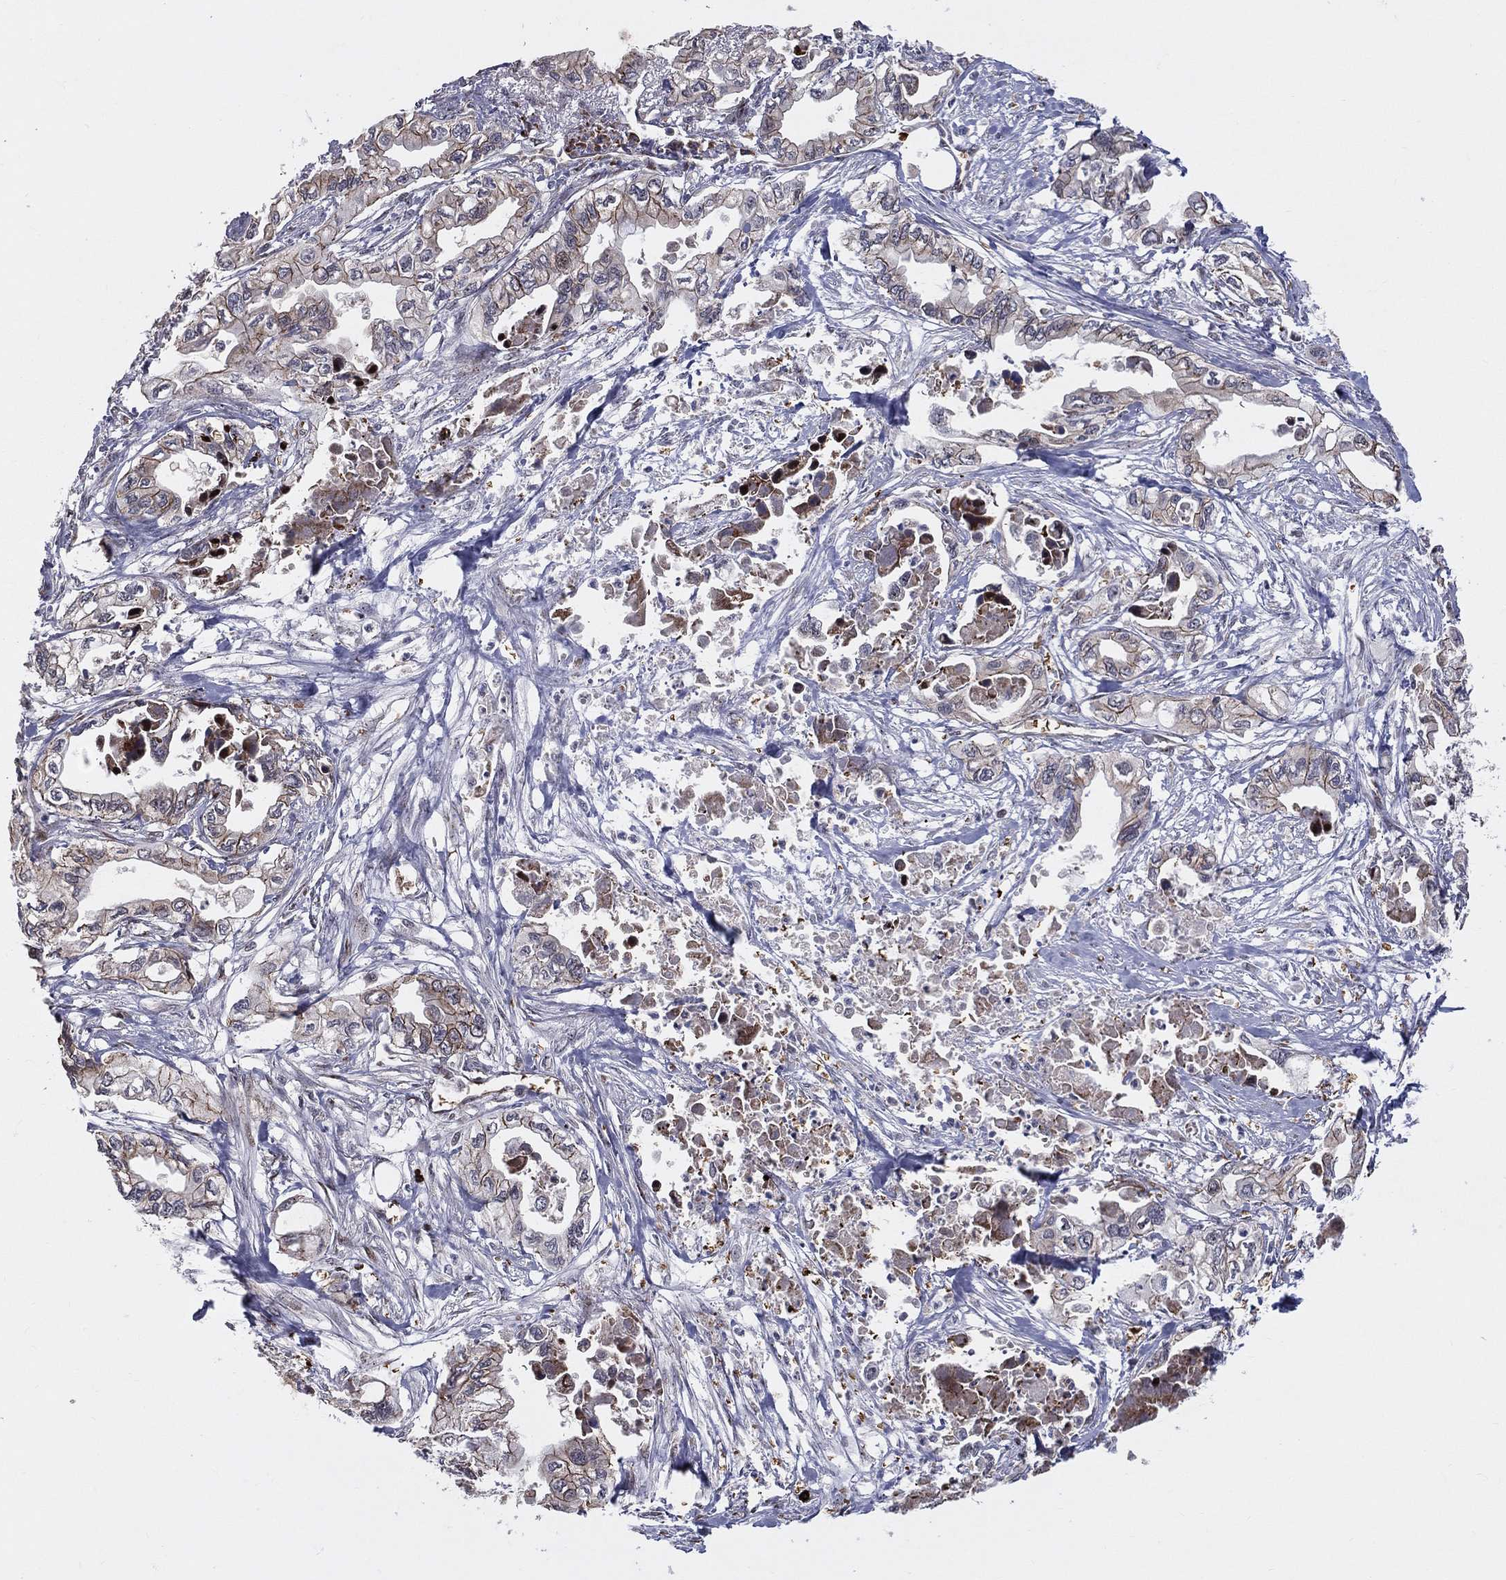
{"staining": {"intensity": "moderate", "quantity": "25%-75%", "location": "cytoplasmic/membranous"}, "tissue": "pancreatic cancer", "cell_type": "Tumor cells", "image_type": "cancer", "snomed": [{"axis": "morphology", "description": "Adenocarcinoma, NOS"}, {"axis": "topography", "description": "Pancreas"}], "caption": "Pancreatic cancer stained with immunohistochemistry reveals moderate cytoplasmic/membranous staining in approximately 25%-75% of tumor cells. Ihc stains the protein of interest in brown and the nuclei are stained blue.", "gene": "VHL", "patient": {"sex": "male", "age": 68}}